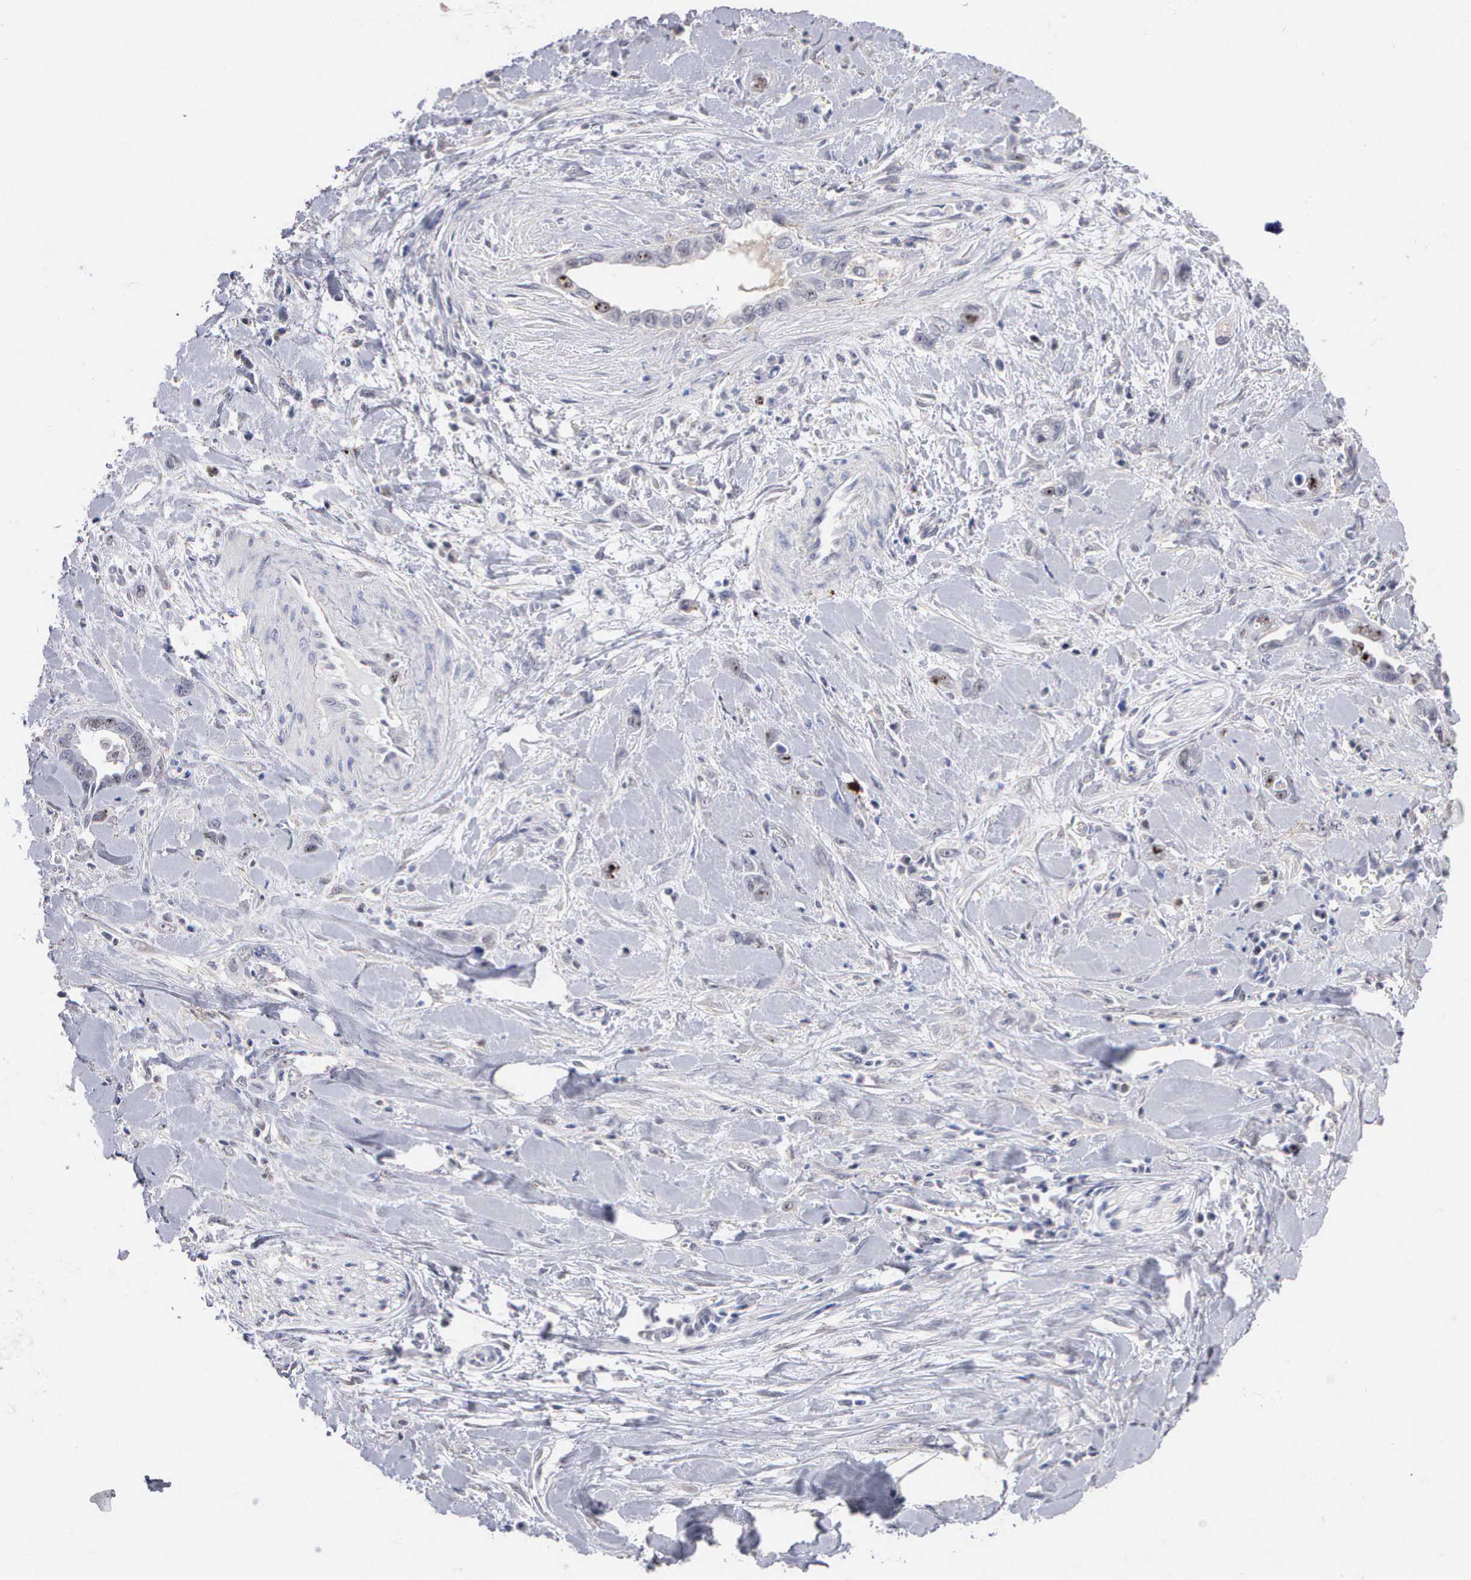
{"staining": {"intensity": "negative", "quantity": "none", "location": "none"}, "tissue": "pancreatic cancer", "cell_type": "Tumor cells", "image_type": "cancer", "snomed": [{"axis": "morphology", "description": "Adenocarcinoma, NOS"}, {"axis": "topography", "description": "Pancreas"}], "caption": "This histopathology image is of pancreatic cancer (adenocarcinoma) stained with IHC to label a protein in brown with the nuclei are counter-stained blue. There is no expression in tumor cells.", "gene": "KDM6A", "patient": {"sex": "male", "age": 69}}